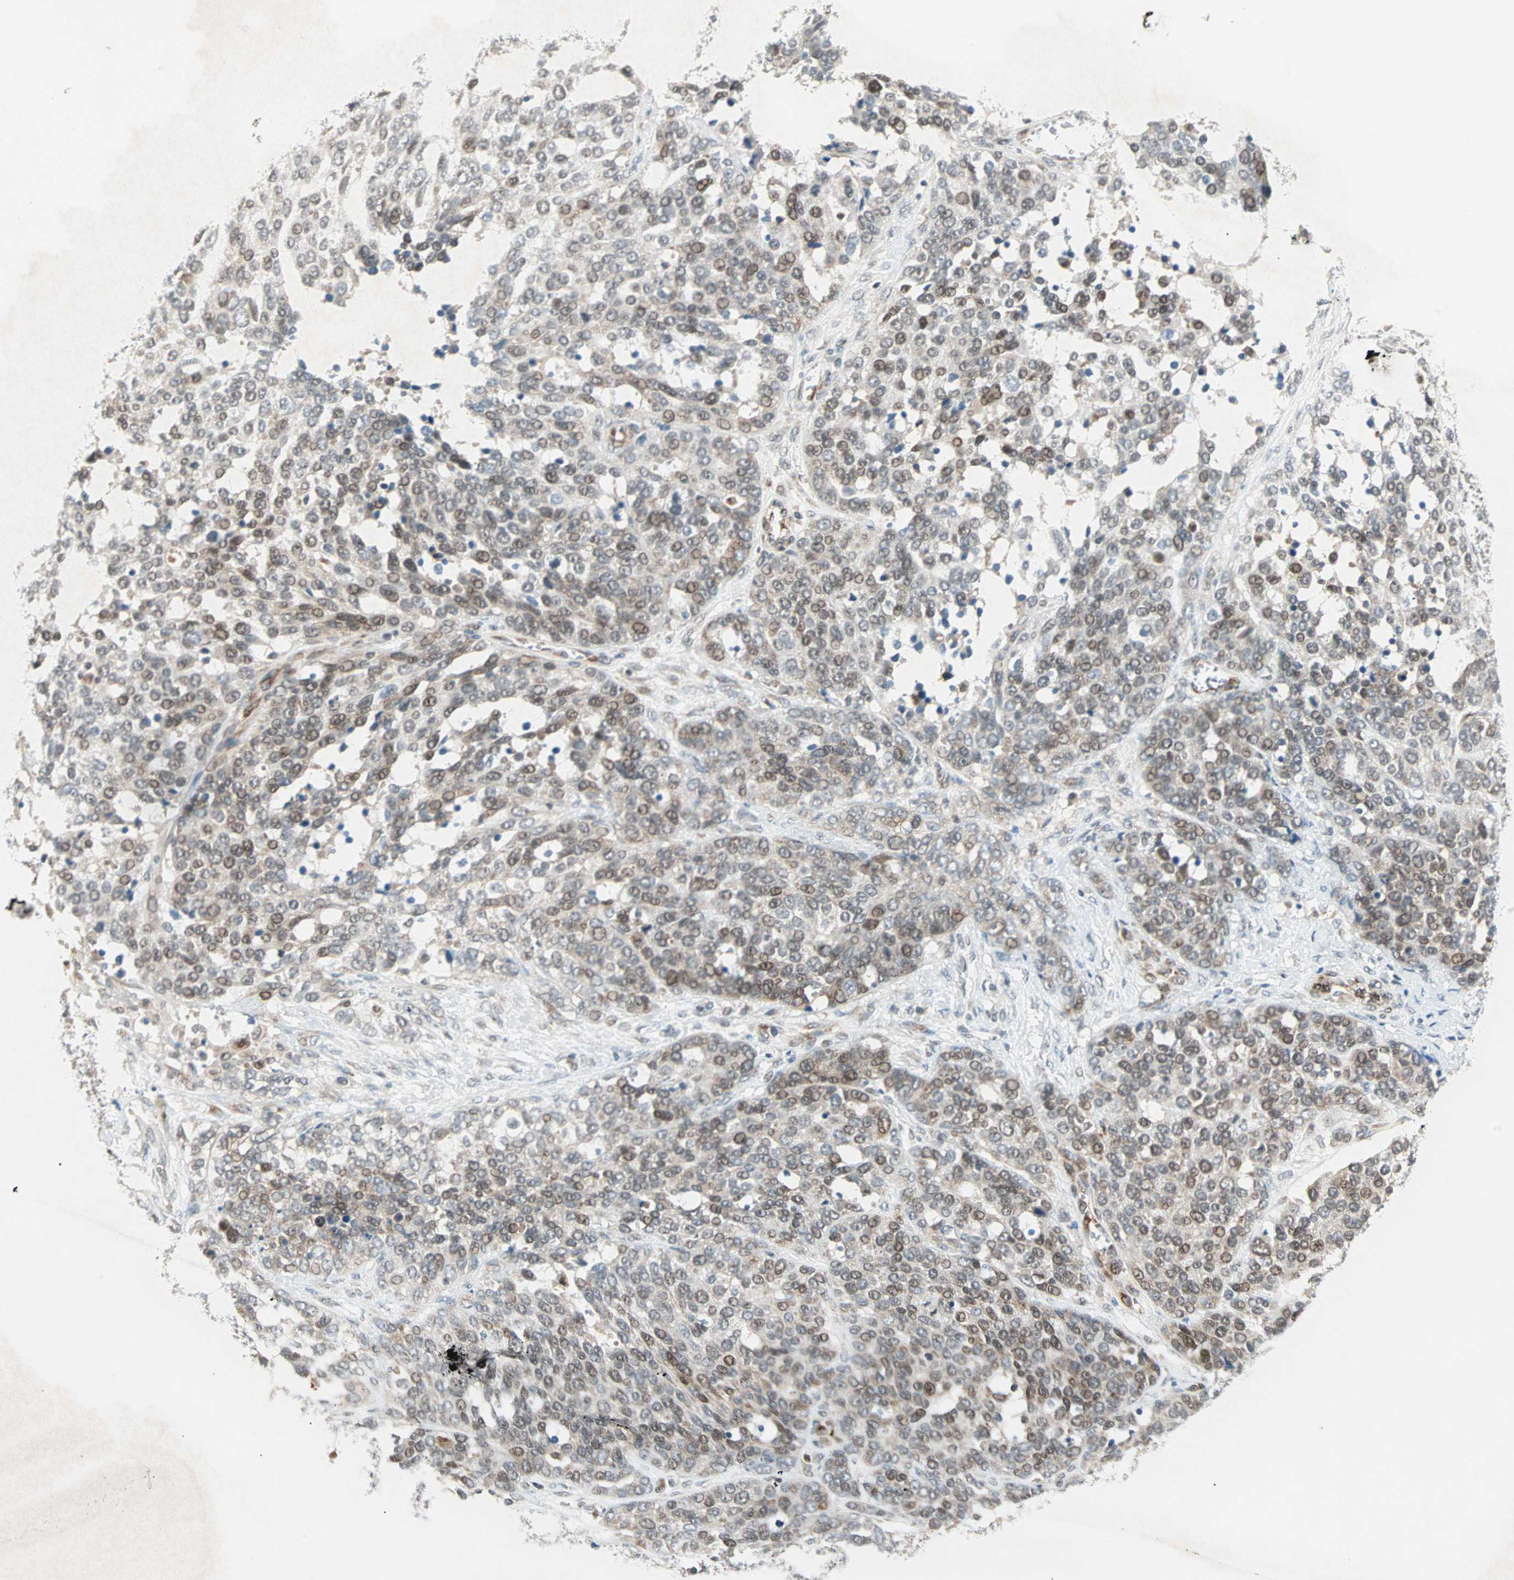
{"staining": {"intensity": "moderate", "quantity": ">75%", "location": "cytoplasmic/membranous,nuclear"}, "tissue": "ovarian cancer", "cell_type": "Tumor cells", "image_type": "cancer", "snomed": [{"axis": "morphology", "description": "Cystadenocarcinoma, serous, NOS"}, {"axis": "topography", "description": "Ovary"}], "caption": "A high-resolution photomicrograph shows immunohistochemistry (IHC) staining of ovarian serous cystadenocarcinoma, which shows moderate cytoplasmic/membranous and nuclear positivity in approximately >75% of tumor cells.", "gene": "ZNF37A", "patient": {"sex": "female", "age": 44}}